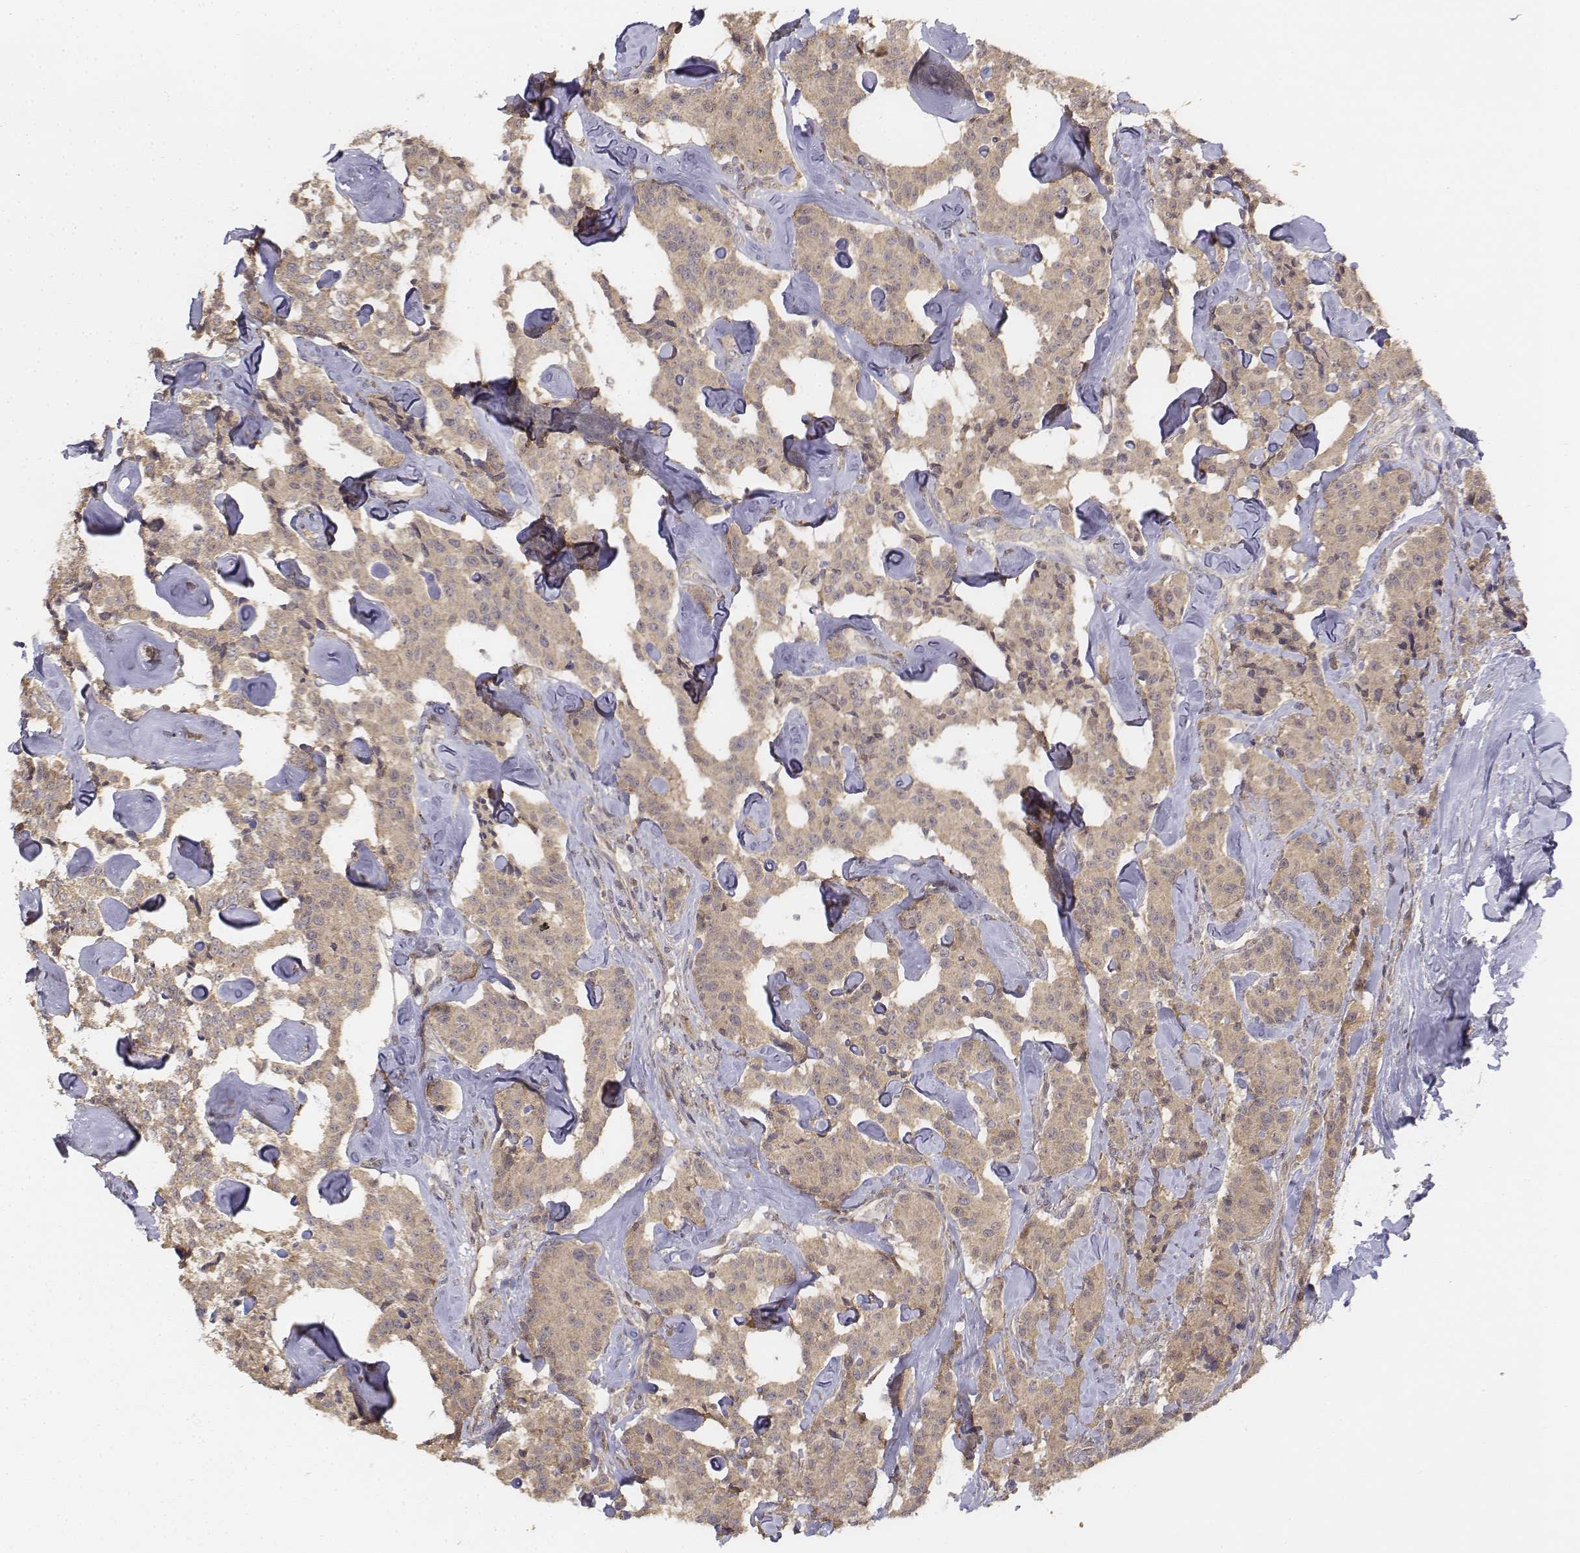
{"staining": {"intensity": "weak", "quantity": ">75%", "location": "cytoplasmic/membranous"}, "tissue": "carcinoid", "cell_type": "Tumor cells", "image_type": "cancer", "snomed": [{"axis": "morphology", "description": "Carcinoid, malignant, NOS"}, {"axis": "topography", "description": "Pancreas"}], "caption": "High-power microscopy captured an IHC histopathology image of malignant carcinoid, revealing weak cytoplasmic/membranous positivity in about >75% of tumor cells.", "gene": "FBXO21", "patient": {"sex": "male", "age": 41}}